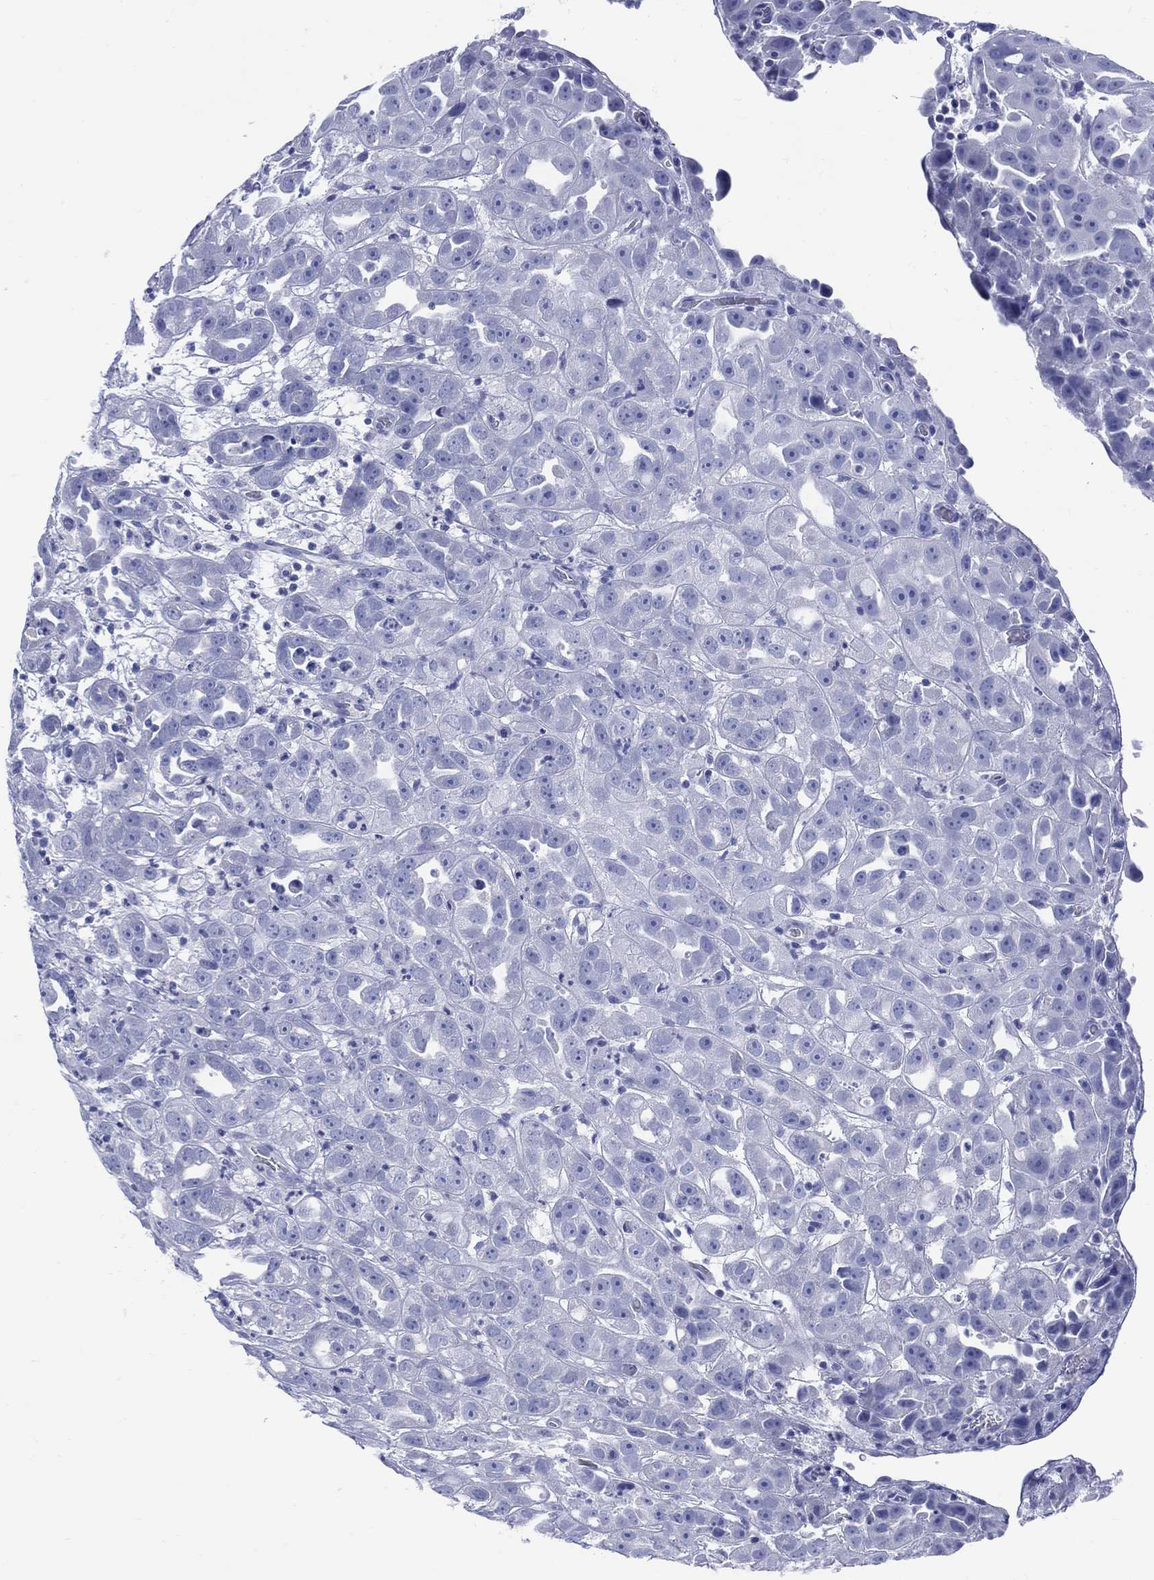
{"staining": {"intensity": "negative", "quantity": "none", "location": "none"}, "tissue": "urothelial cancer", "cell_type": "Tumor cells", "image_type": "cancer", "snomed": [{"axis": "morphology", "description": "Urothelial carcinoma, High grade"}, {"axis": "topography", "description": "Urinary bladder"}], "caption": "Tumor cells are negative for protein expression in human urothelial carcinoma (high-grade). (DAB (3,3'-diaminobenzidine) IHC with hematoxylin counter stain).", "gene": "LRRD1", "patient": {"sex": "female", "age": 41}}